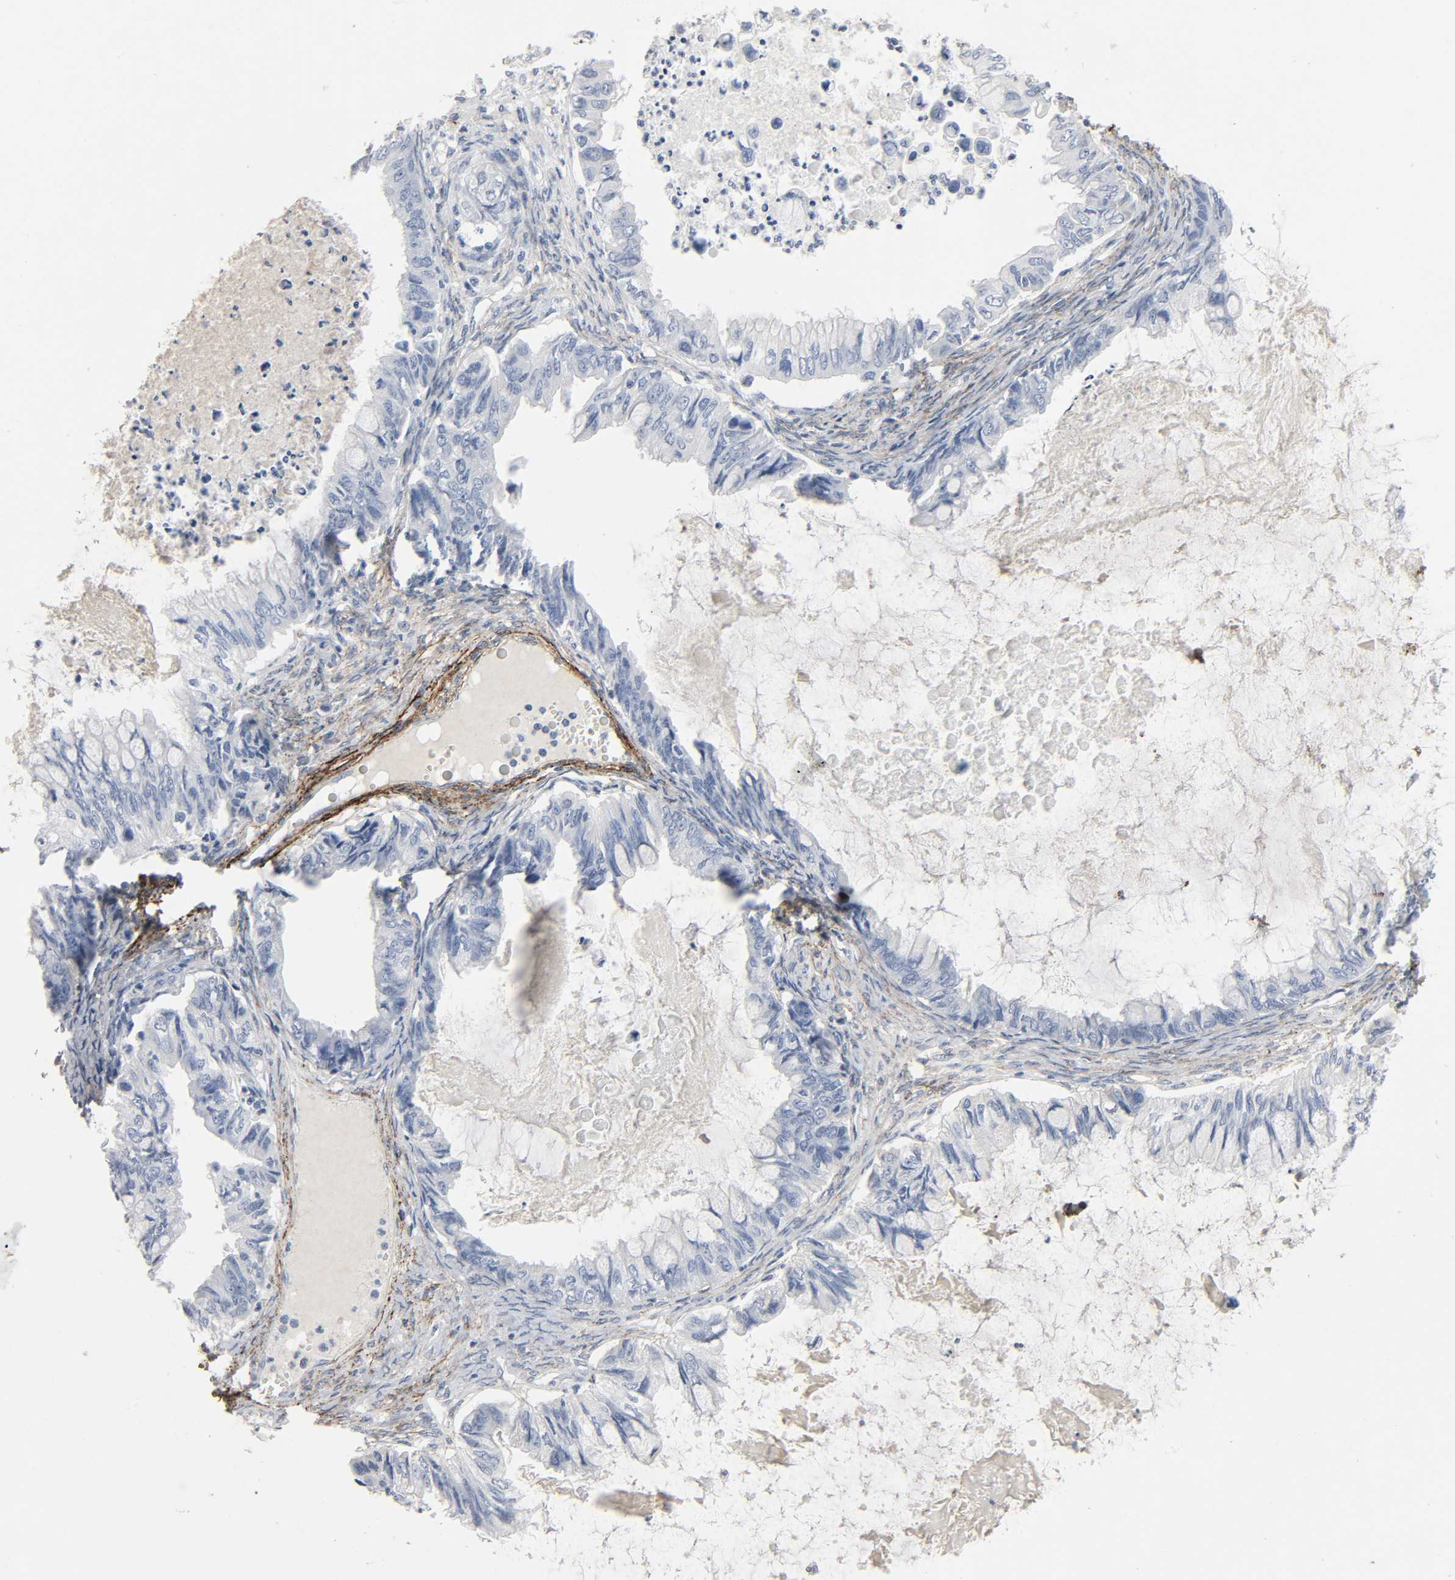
{"staining": {"intensity": "negative", "quantity": "none", "location": "none"}, "tissue": "ovarian cancer", "cell_type": "Tumor cells", "image_type": "cancer", "snomed": [{"axis": "morphology", "description": "Cystadenocarcinoma, mucinous, NOS"}, {"axis": "topography", "description": "Ovary"}], "caption": "An IHC histopathology image of ovarian cancer (mucinous cystadenocarcinoma) is shown. There is no staining in tumor cells of ovarian cancer (mucinous cystadenocarcinoma). (DAB immunohistochemistry (IHC) with hematoxylin counter stain).", "gene": "FBLN5", "patient": {"sex": "female", "age": 80}}